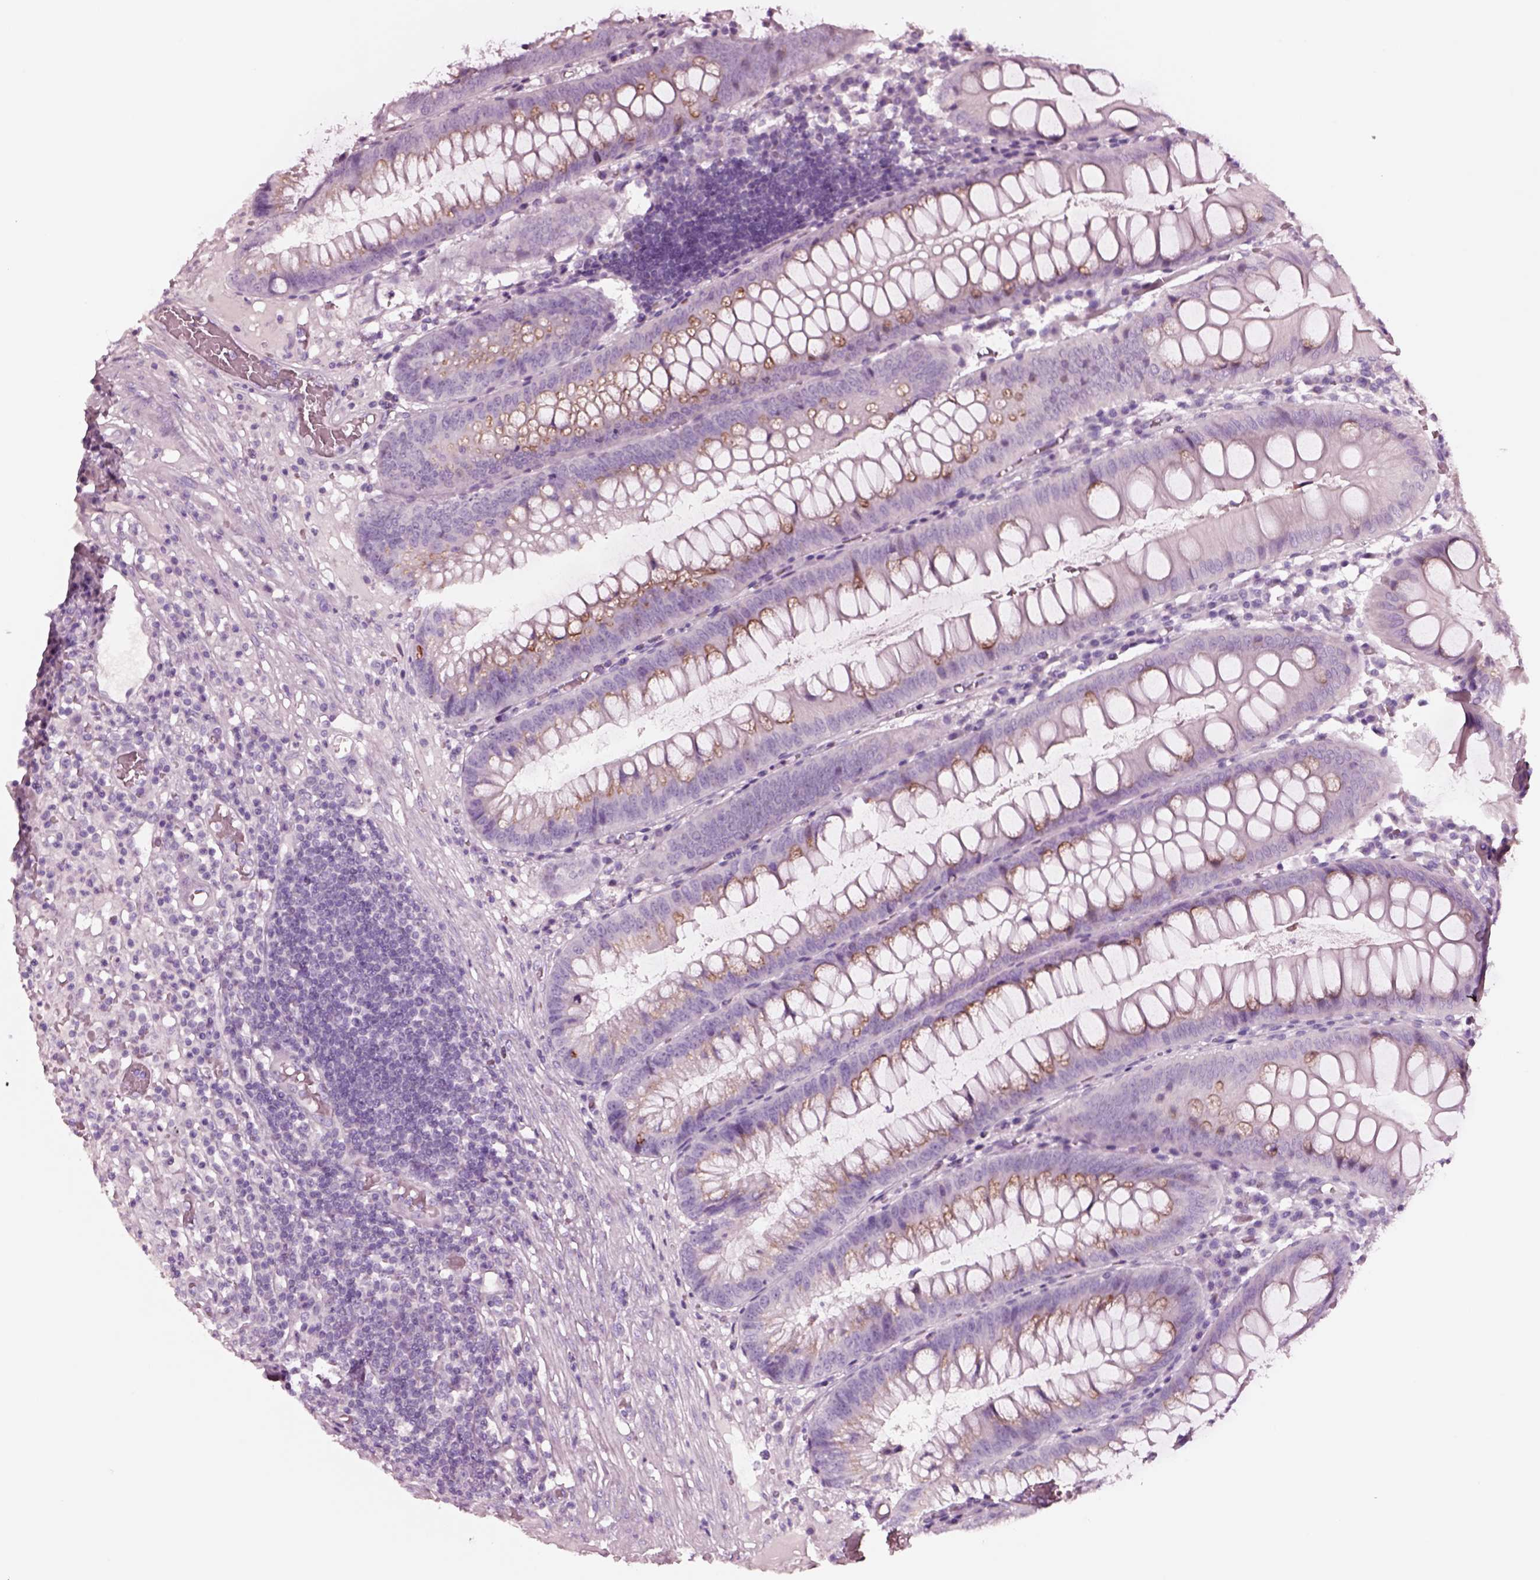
{"staining": {"intensity": "weak", "quantity": "25%-75%", "location": "cytoplasmic/membranous"}, "tissue": "appendix", "cell_type": "Glandular cells", "image_type": "normal", "snomed": [{"axis": "morphology", "description": "Normal tissue, NOS"}, {"axis": "morphology", "description": "Inflammation, NOS"}, {"axis": "topography", "description": "Appendix"}], "caption": "Immunohistochemical staining of unremarkable appendix displays low levels of weak cytoplasmic/membranous positivity in about 25%-75% of glandular cells. Nuclei are stained in blue.", "gene": "NMRK2", "patient": {"sex": "male", "age": 16}}